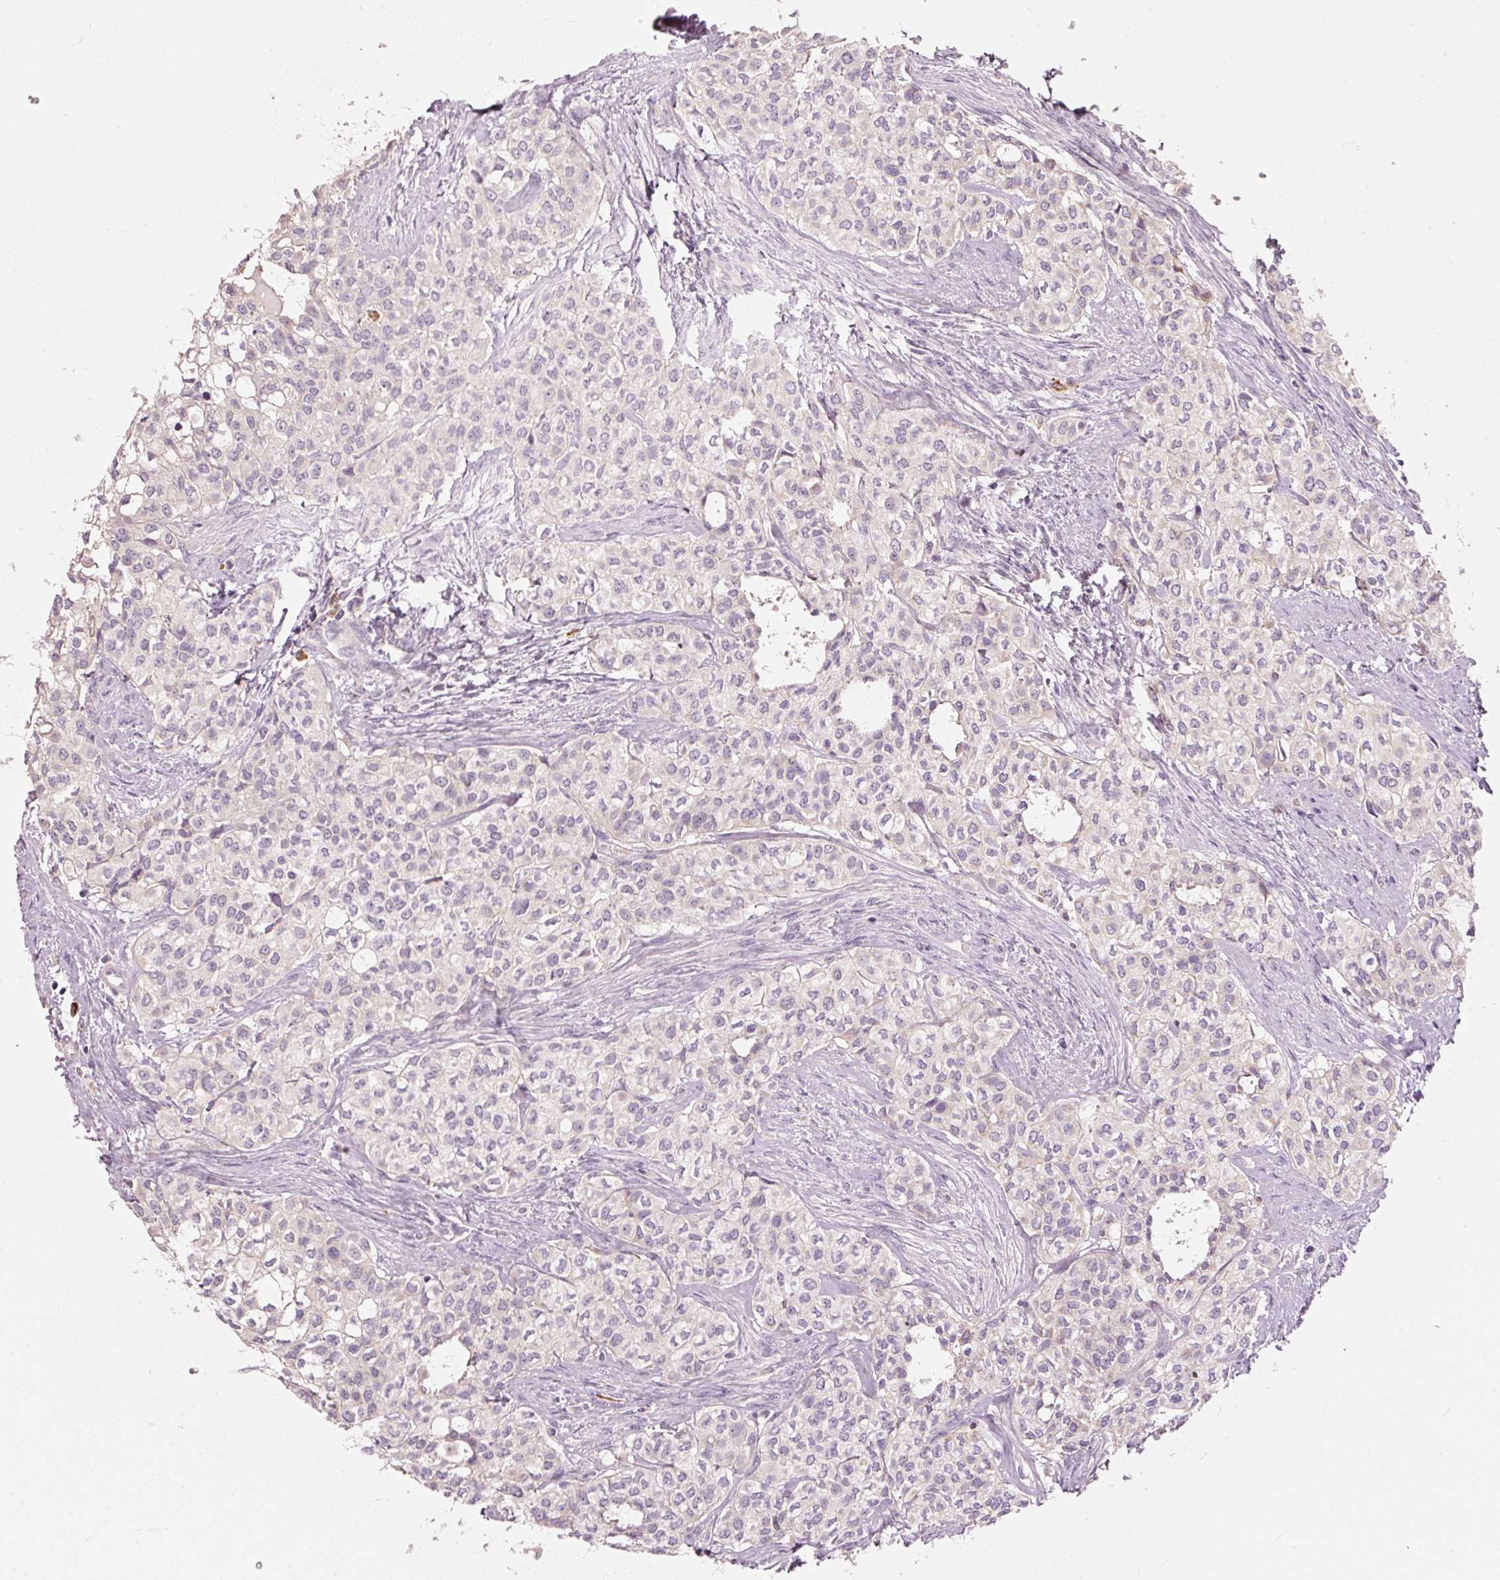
{"staining": {"intensity": "negative", "quantity": "none", "location": "none"}, "tissue": "head and neck cancer", "cell_type": "Tumor cells", "image_type": "cancer", "snomed": [{"axis": "morphology", "description": "Adenocarcinoma, NOS"}, {"axis": "topography", "description": "Head-Neck"}], "caption": "This is an immunohistochemistry (IHC) photomicrograph of head and neck cancer (adenocarcinoma). There is no expression in tumor cells.", "gene": "KLHL21", "patient": {"sex": "male", "age": 81}}